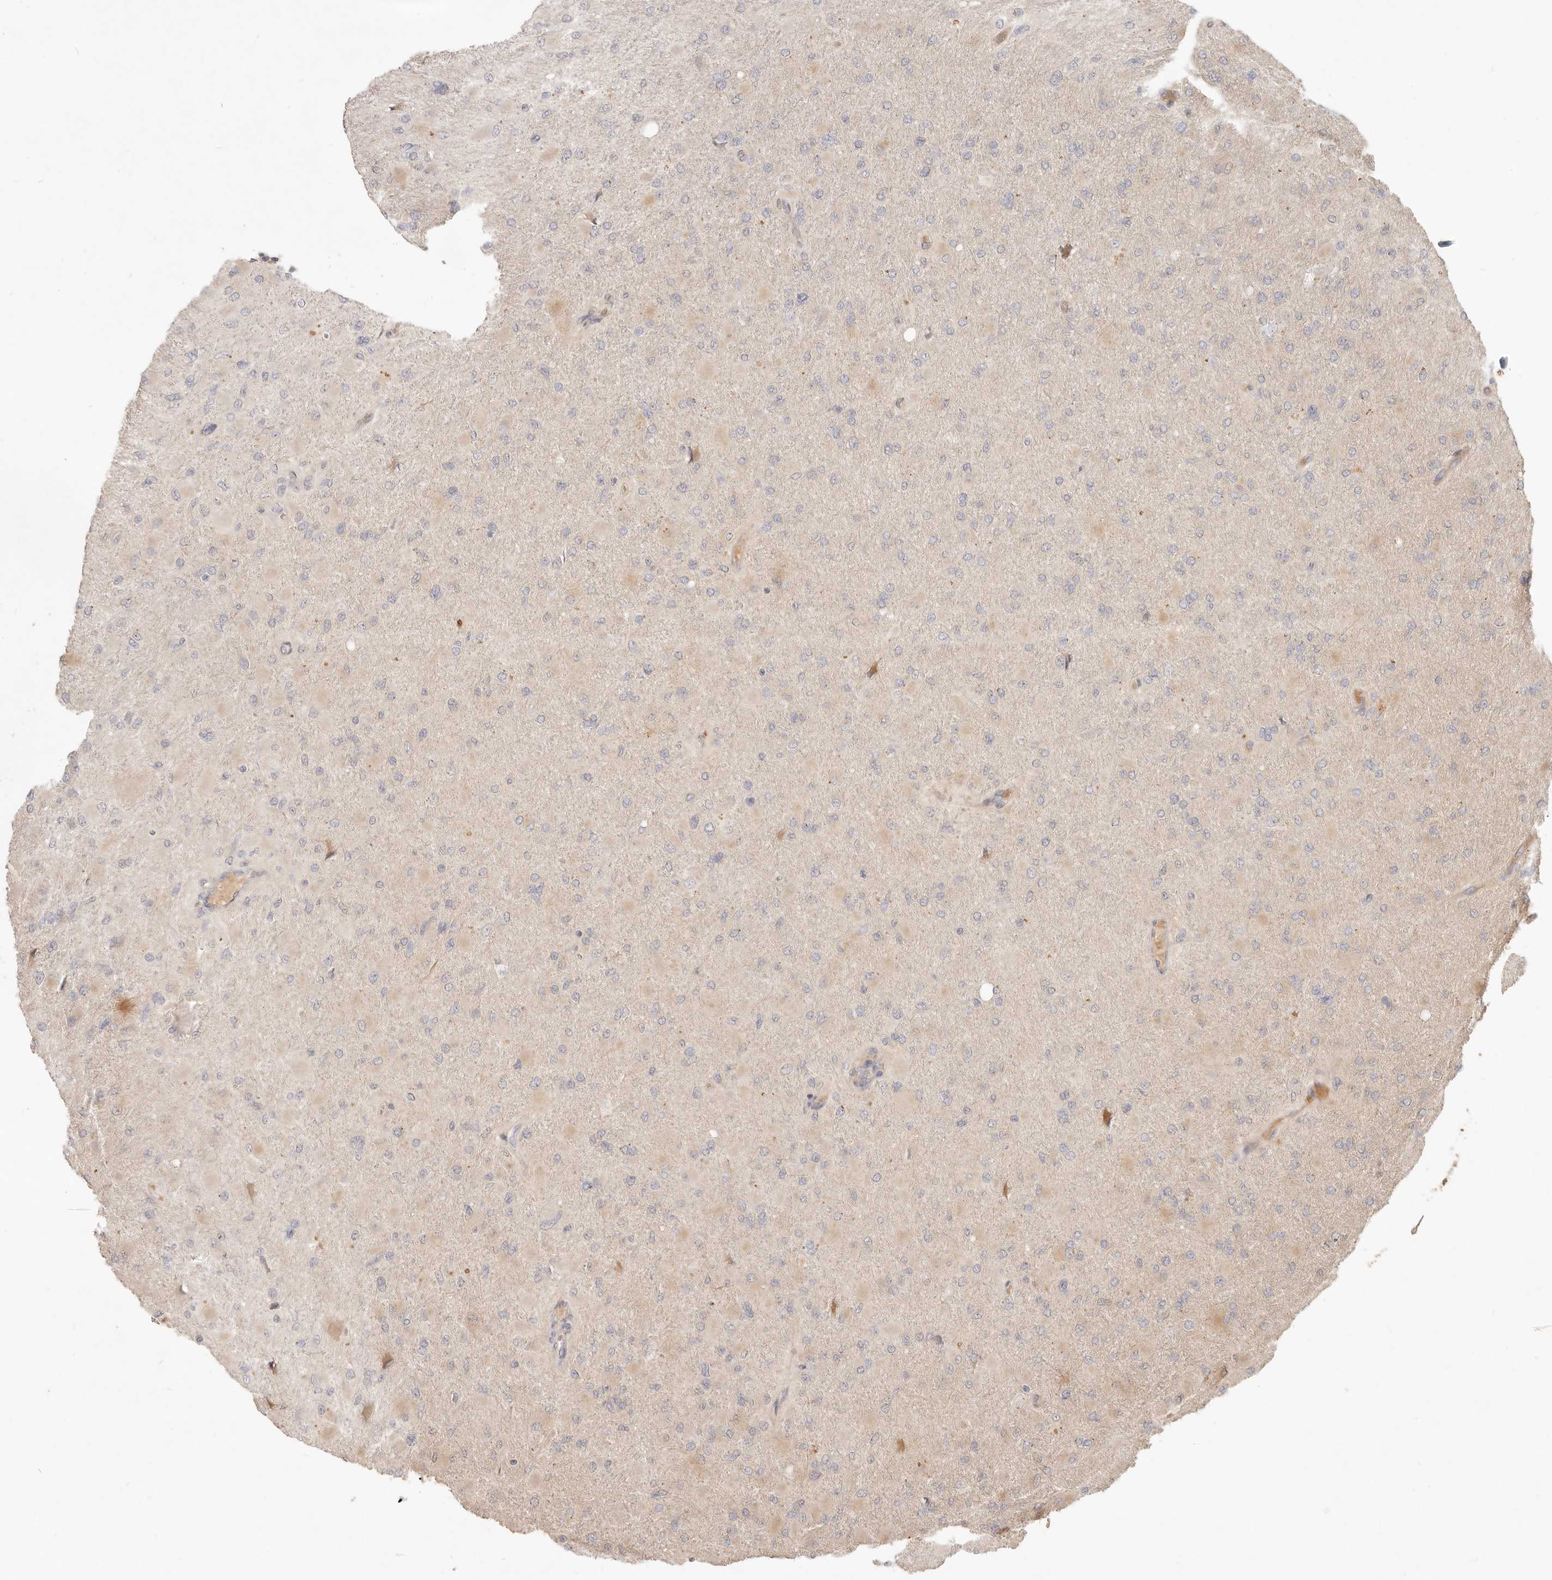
{"staining": {"intensity": "negative", "quantity": "none", "location": "none"}, "tissue": "glioma", "cell_type": "Tumor cells", "image_type": "cancer", "snomed": [{"axis": "morphology", "description": "Glioma, malignant, High grade"}, {"axis": "topography", "description": "Cerebral cortex"}], "caption": "Tumor cells are negative for protein expression in human malignant glioma (high-grade). (IHC, brightfield microscopy, high magnification).", "gene": "UBXN11", "patient": {"sex": "female", "age": 36}}